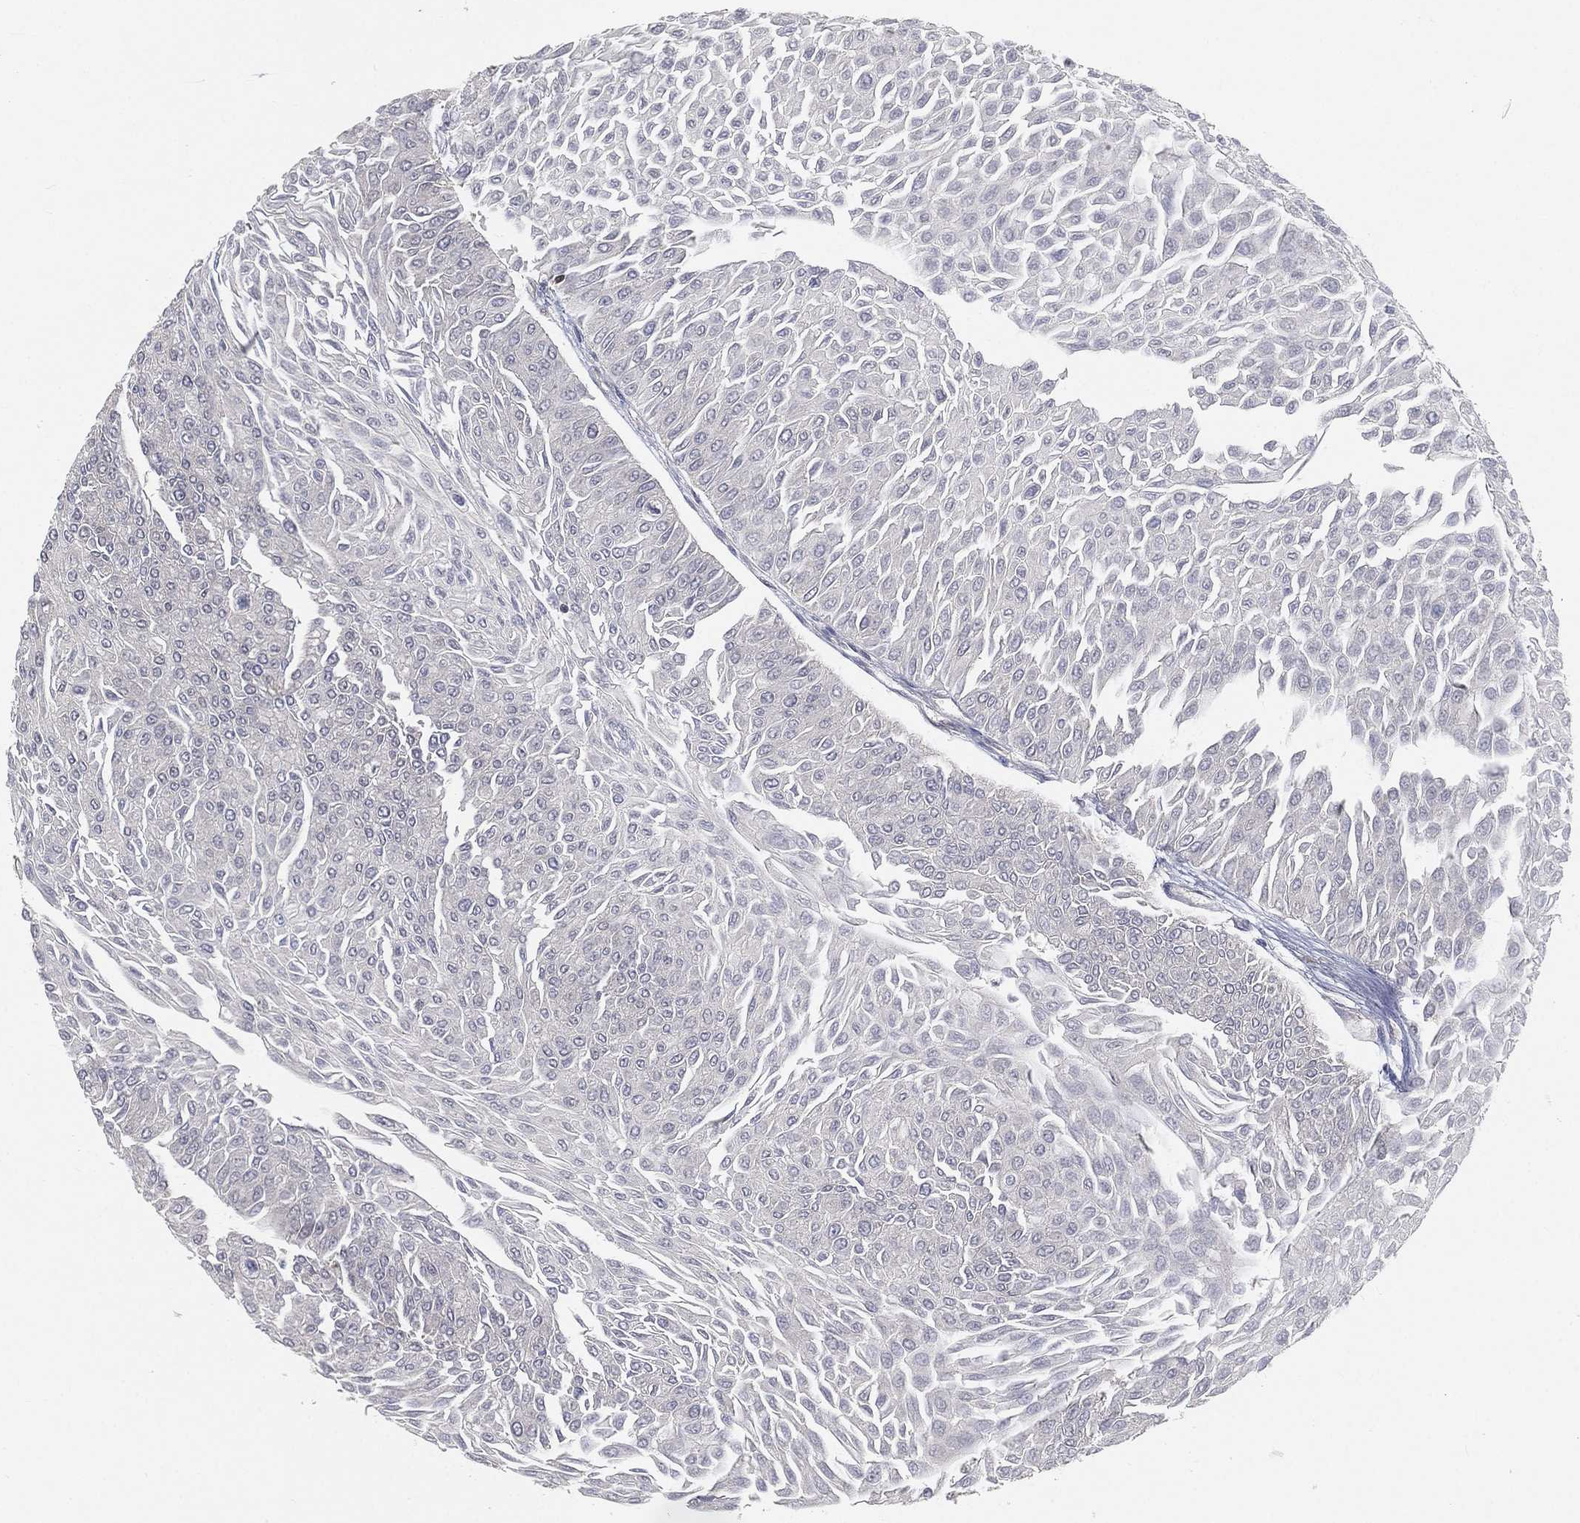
{"staining": {"intensity": "negative", "quantity": "none", "location": "none"}, "tissue": "urothelial cancer", "cell_type": "Tumor cells", "image_type": "cancer", "snomed": [{"axis": "morphology", "description": "Urothelial carcinoma, Low grade"}, {"axis": "topography", "description": "Urinary bladder"}], "caption": "An immunohistochemistry micrograph of urothelial cancer is shown. There is no staining in tumor cells of urothelial cancer.", "gene": "CRTC3", "patient": {"sex": "male", "age": 67}}